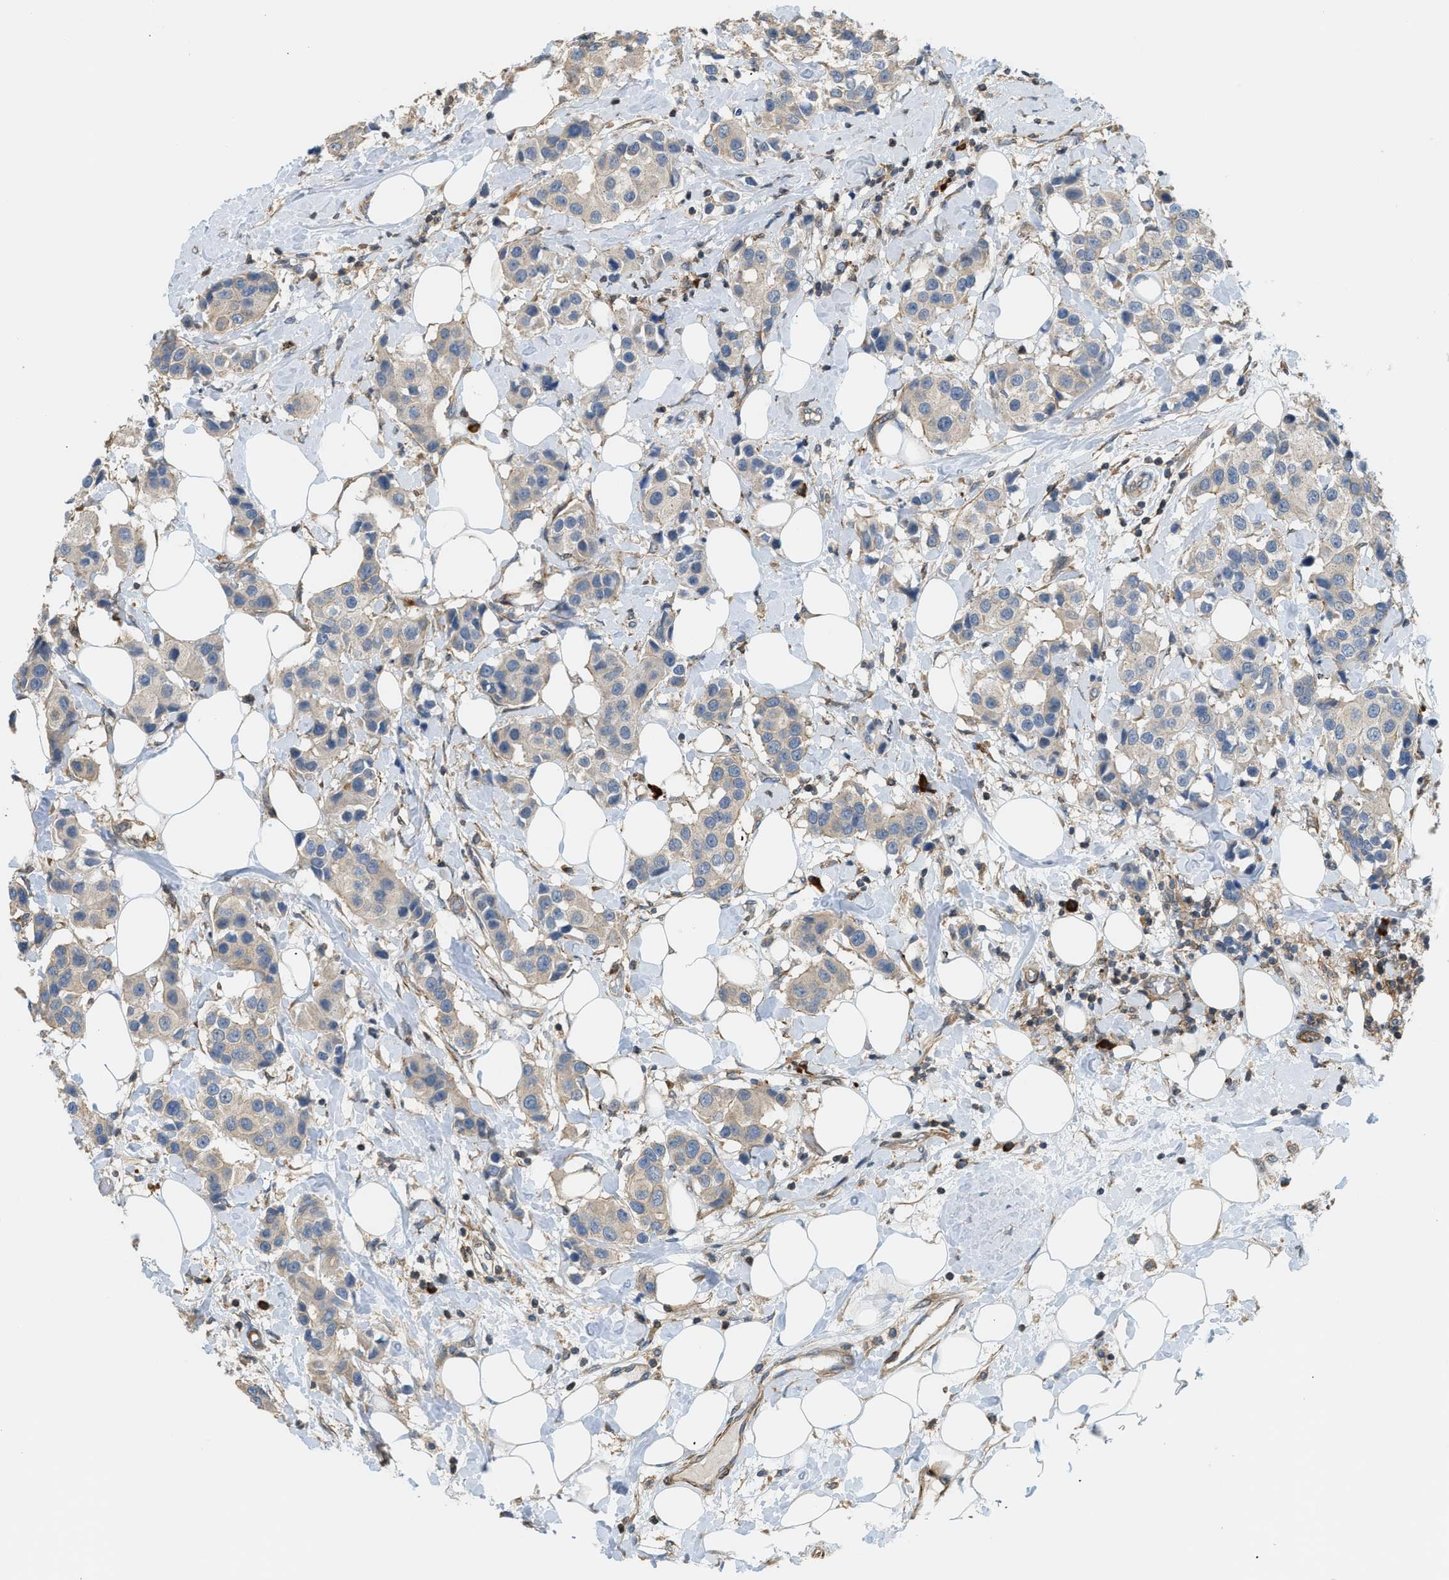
{"staining": {"intensity": "negative", "quantity": "none", "location": "none"}, "tissue": "breast cancer", "cell_type": "Tumor cells", "image_type": "cancer", "snomed": [{"axis": "morphology", "description": "Normal tissue, NOS"}, {"axis": "morphology", "description": "Duct carcinoma"}, {"axis": "topography", "description": "Breast"}], "caption": "Tumor cells are negative for protein expression in human breast cancer.", "gene": "BTN3A2", "patient": {"sex": "female", "age": 39}}